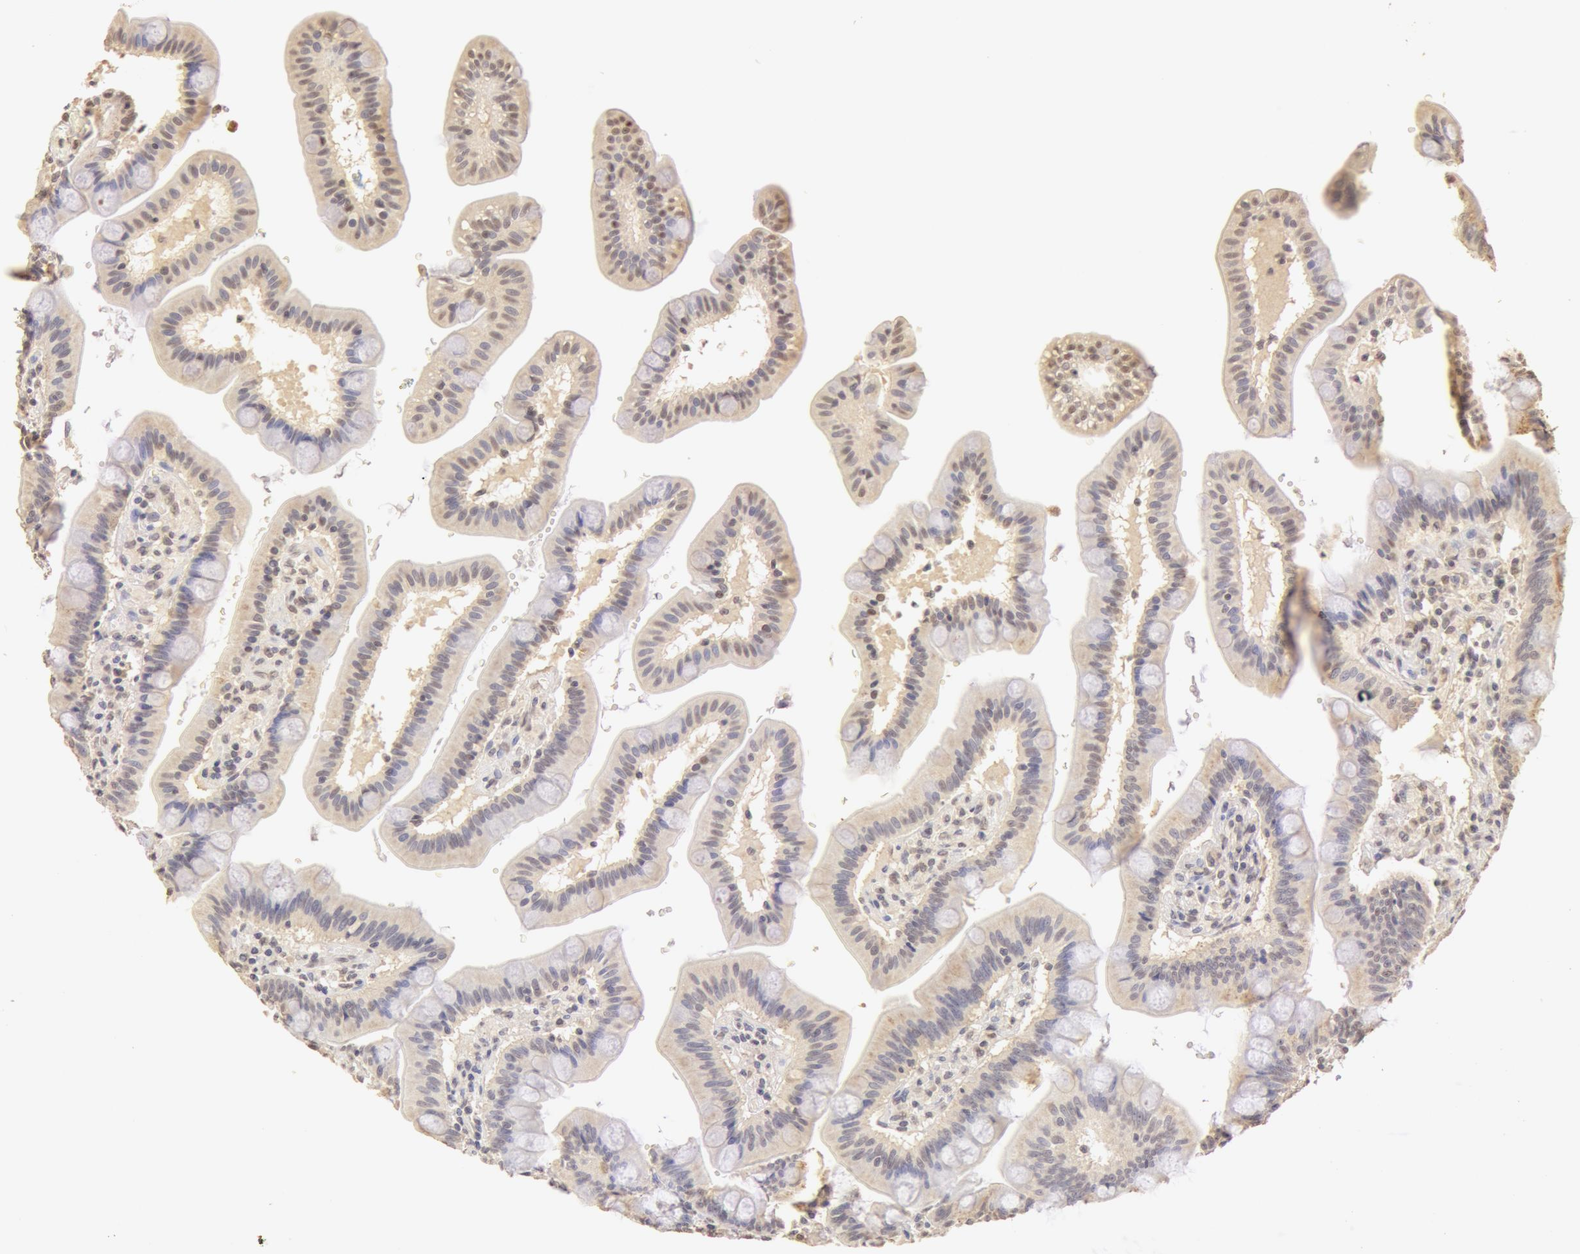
{"staining": {"intensity": "weak", "quantity": "25%-75%", "location": "cytoplasmic/membranous,nuclear"}, "tissue": "duodenum", "cell_type": "Glandular cells", "image_type": "normal", "snomed": [{"axis": "morphology", "description": "Normal tissue, NOS"}, {"axis": "topography", "description": "Pancreas"}, {"axis": "topography", "description": "Duodenum"}], "caption": "Protein expression analysis of unremarkable duodenum exhibits weak cytoplasmic/membranous,nuclear expression in about 25%-75% of glandular cells.", "gene": "SNRNP70", "patient": {"sex": "male", "age": 79}}